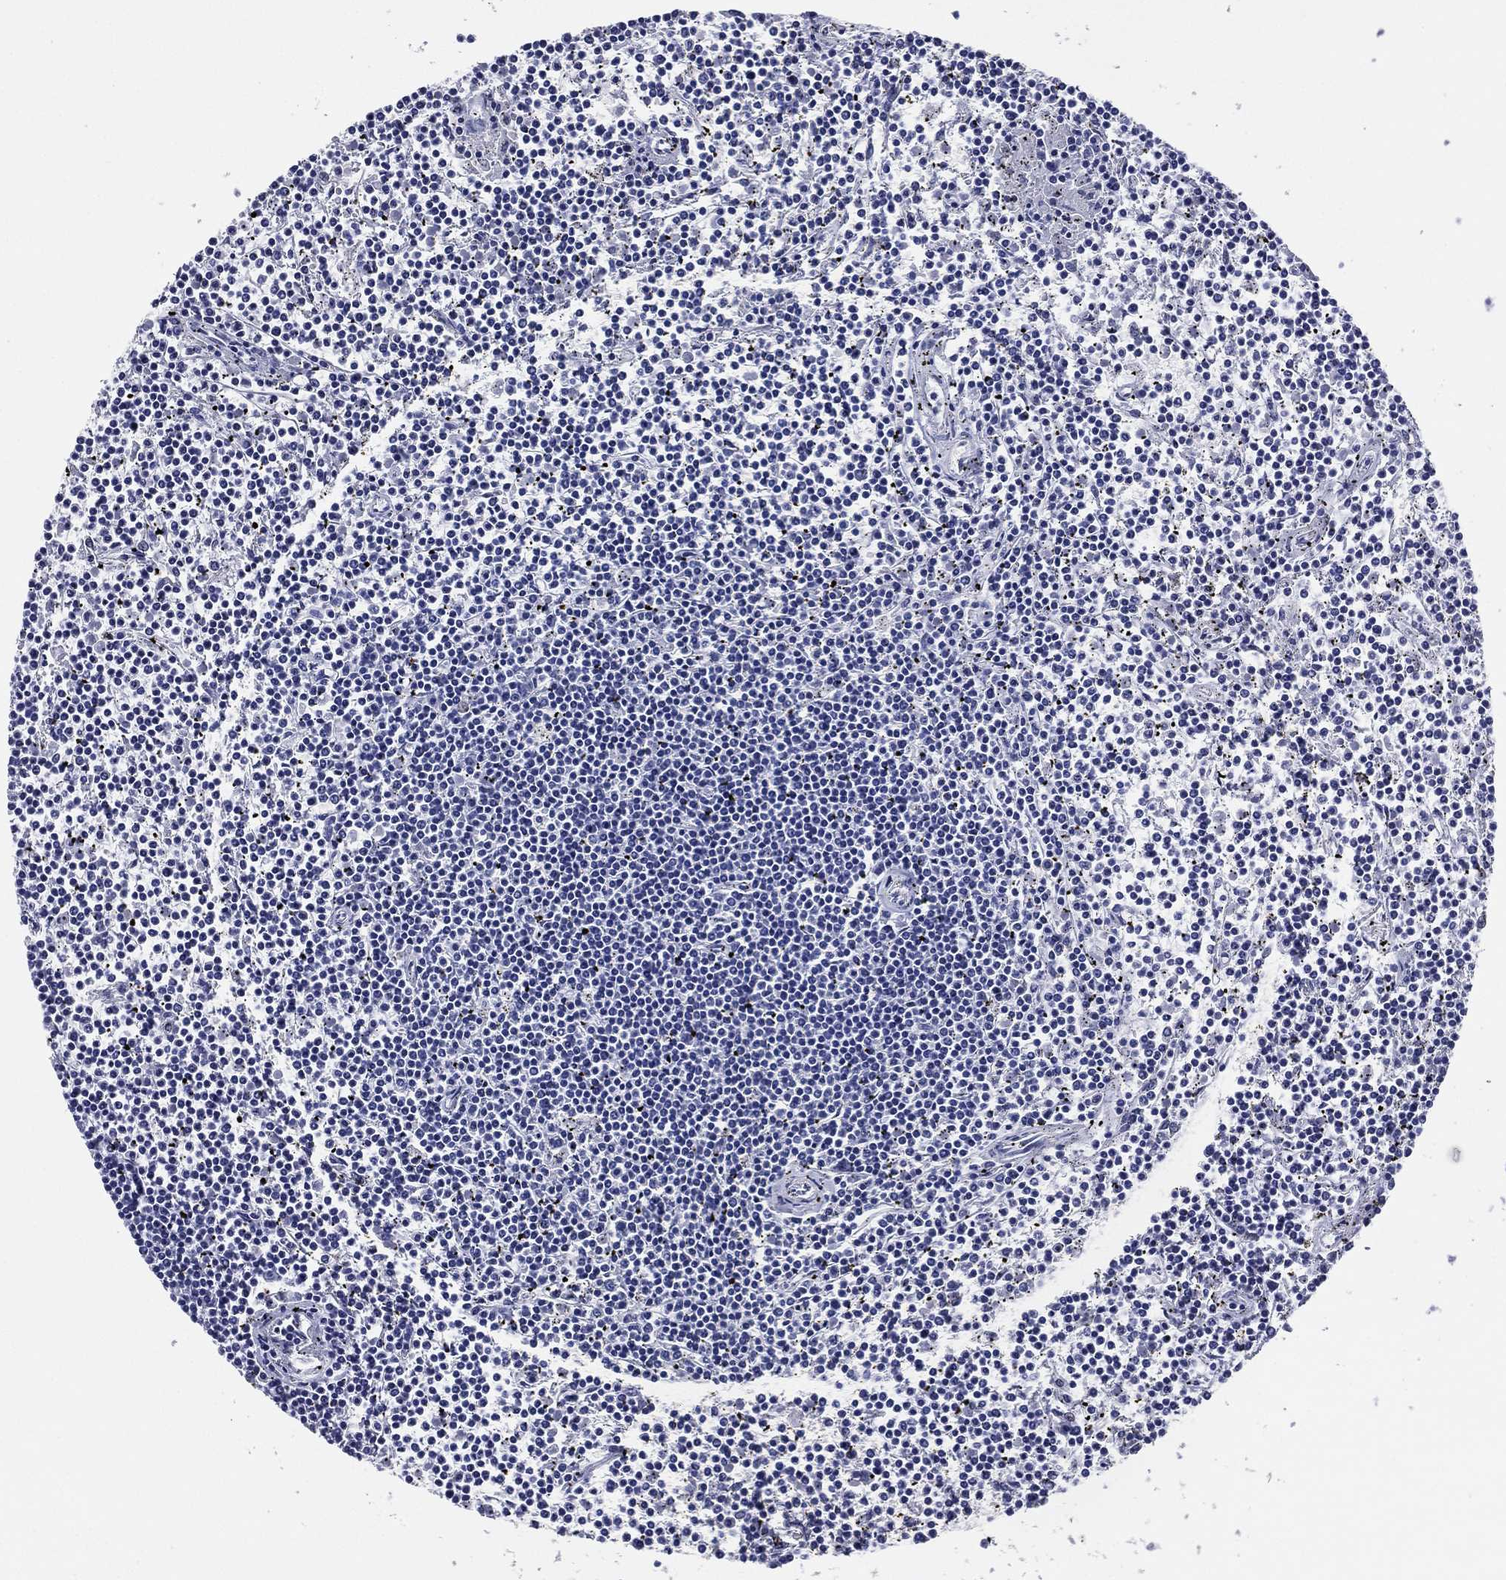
{"staining": {"intensity": "negative", "quantity": "none", "location": "none"}, "tissue": "lymphoma", "cell_type": "Tumor cells", "image_type": "cancer", "snomed": [{"axis": "morphology", "description": "Malignant lymphoma, non-Hodgkin's type, Low grade"}, {"axis": "topography", "description": "Spleen"}], "caption": "High magnification brightfield microscopy of lymphoma stained with DAB (brown) and counterstained with hematoxylin (blue): tumor cells show no significant positivity. (DAB IHC, high magnification).", "gene": "TFAP2A", "patient": {"sex": "female", "age": 19}}